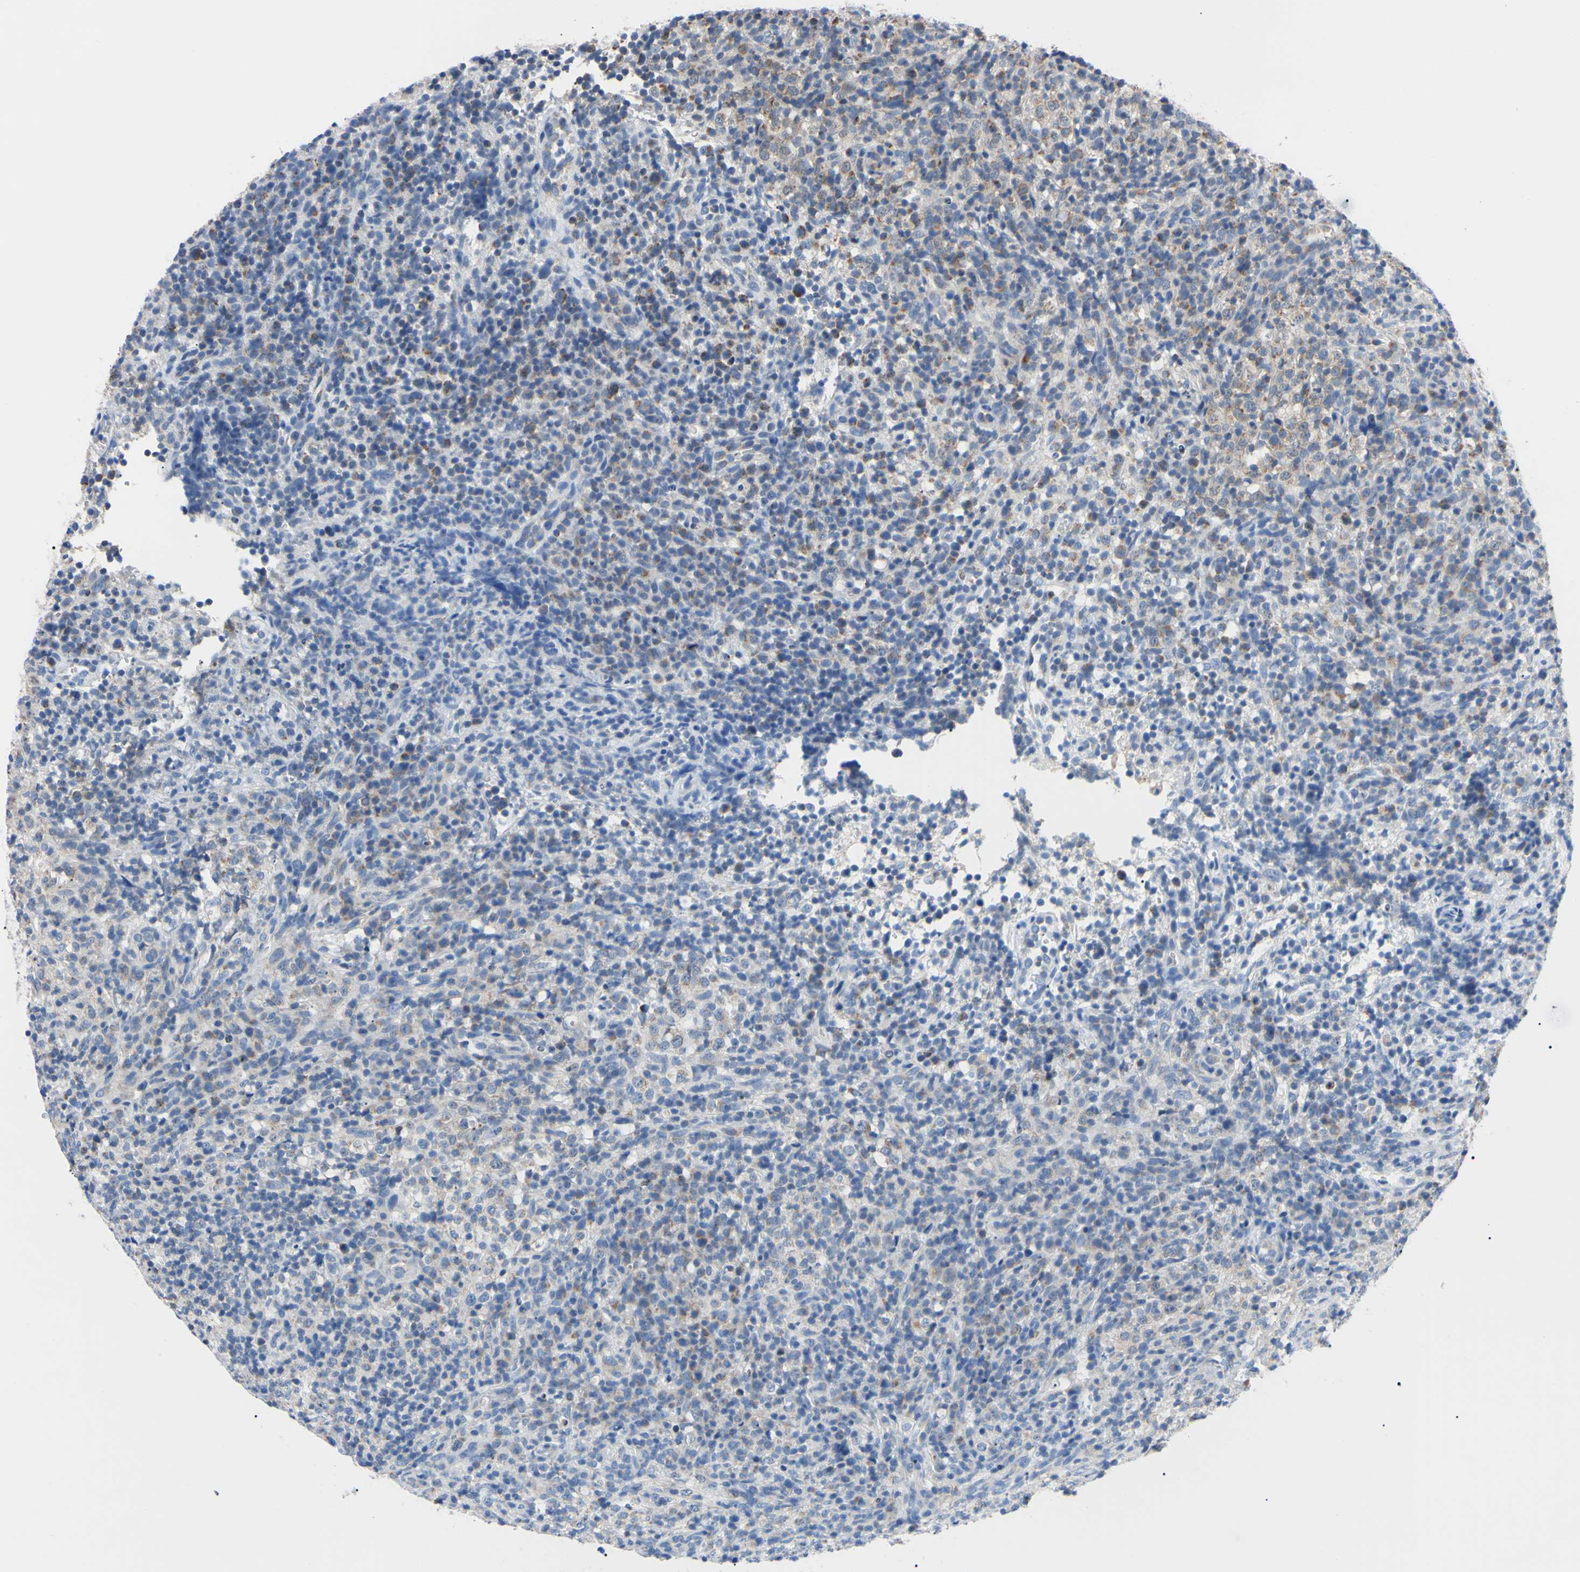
{"staining": {"intensity": "moderate", "quantity": "<25%", "location": "cytoplasmic/membranous"}, "tissue": "lymphoma", "cell_type": "Tumor cells", "image_type": "cancer", "snomed": [{"axis": "morphology", "description": "Malignant lymphoma, non-Hodgkin's type, High grade"}, {"axis": "topography", "description": "Lymph node"}], "caption": "High-magnification brightfield microscopy of lymphoma stained with DAB (brown) and counterstained with hematoxylin (blue). tumor cells exhibit moderate cytoplasmic/membranous staining is identified in approximately<25% of cells.", "gene": "CLPP", "patient": {"sex": "female", "age": 76}}